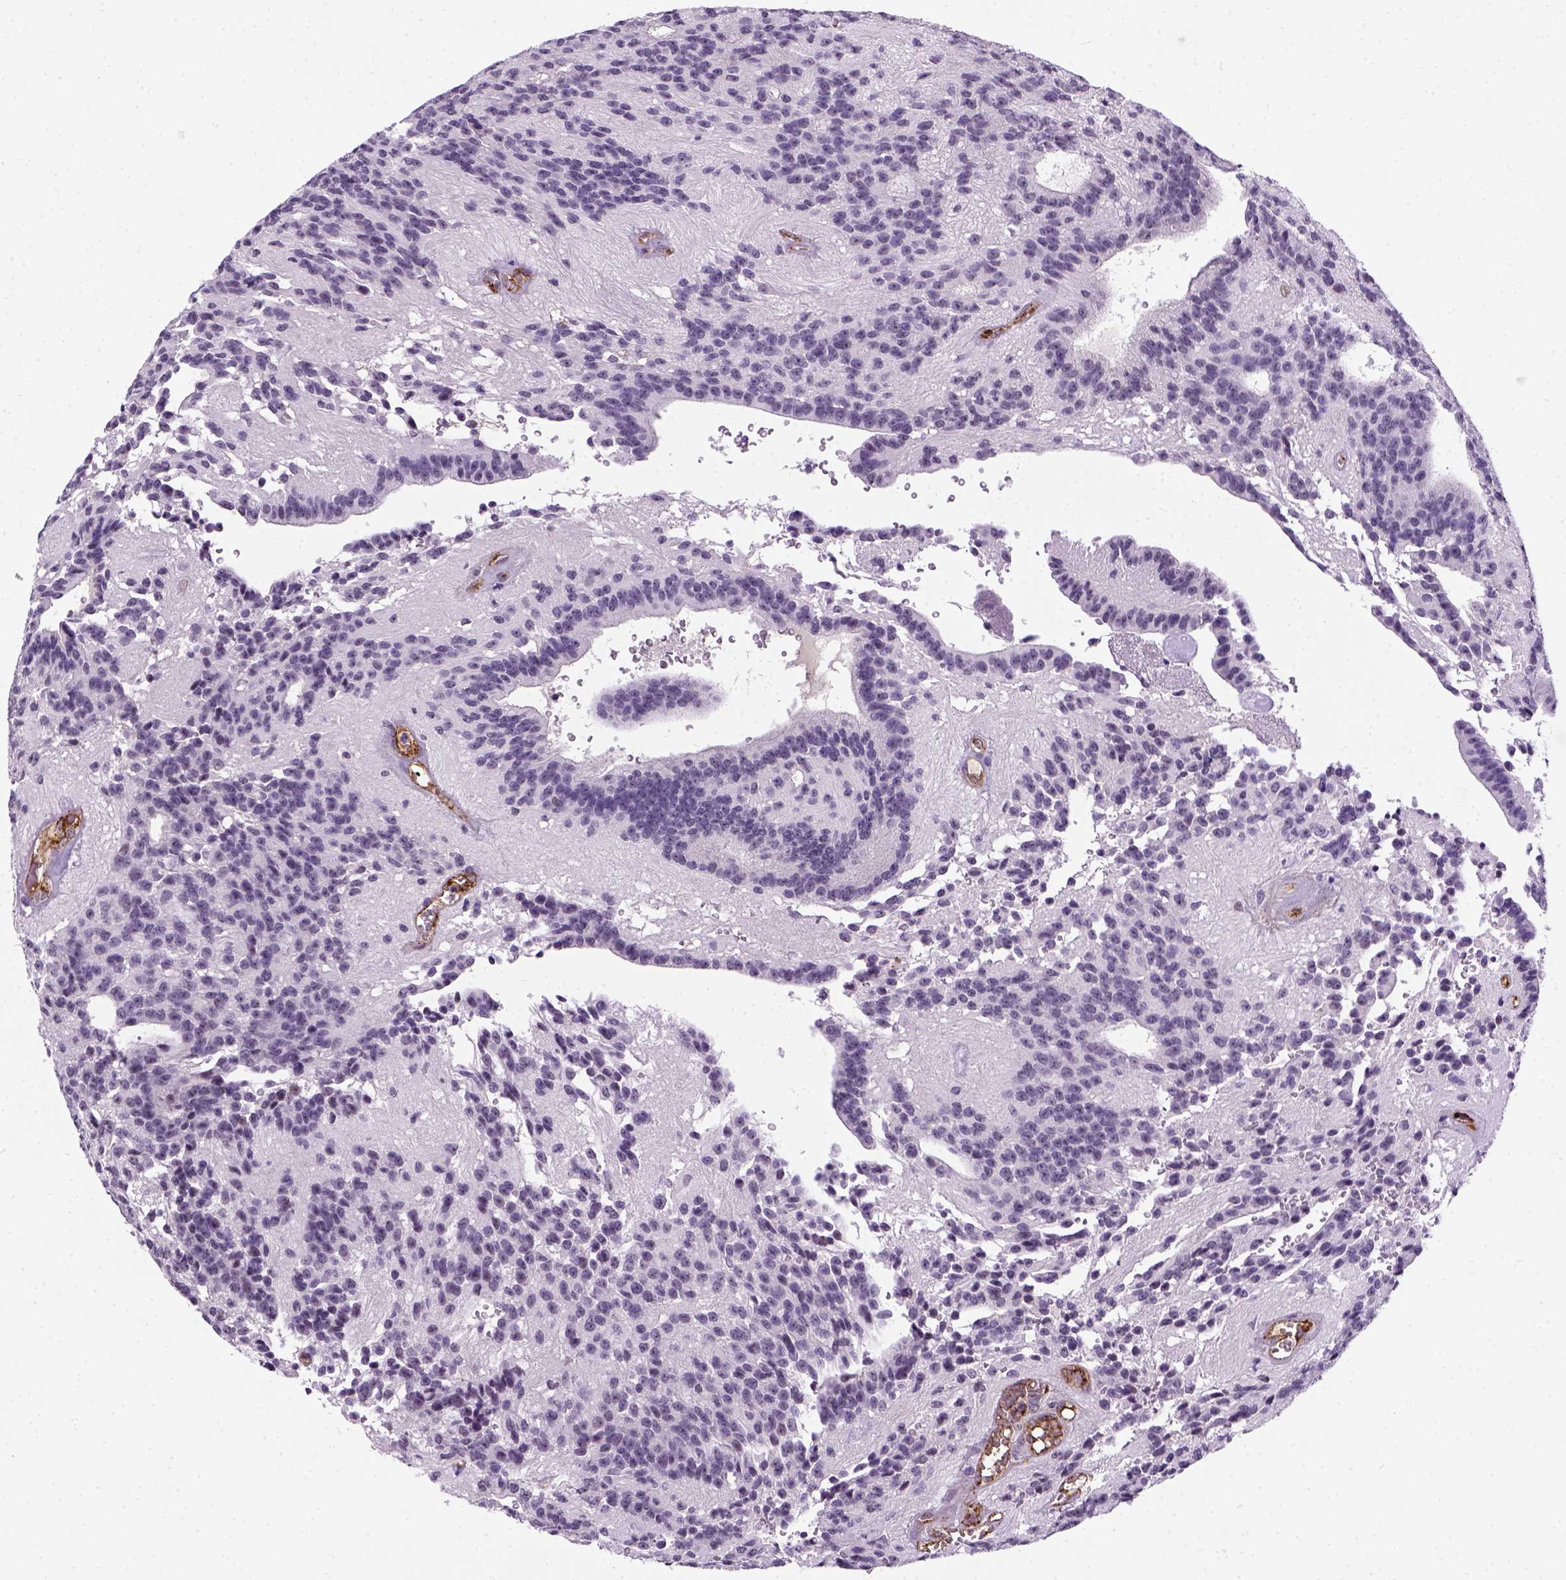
{"staining": {"intensity": "negative", "quantity": "none", "location": "none"}, "tissue": "glioma", "cell_type": "Tumor cells", "image_type": "cancer", "snomed": [{"axis": "morphology", "description": "Glioma, malignant, Low grade"}, {"axis": "topography", "description": "Brain"}], "caption": "Malignant low-grade glioma was stained to show a protein in brown. There is no significant positivity in tumor cells.", "gene": "VWF", "patient": {"sex": "male", "age": 31}}